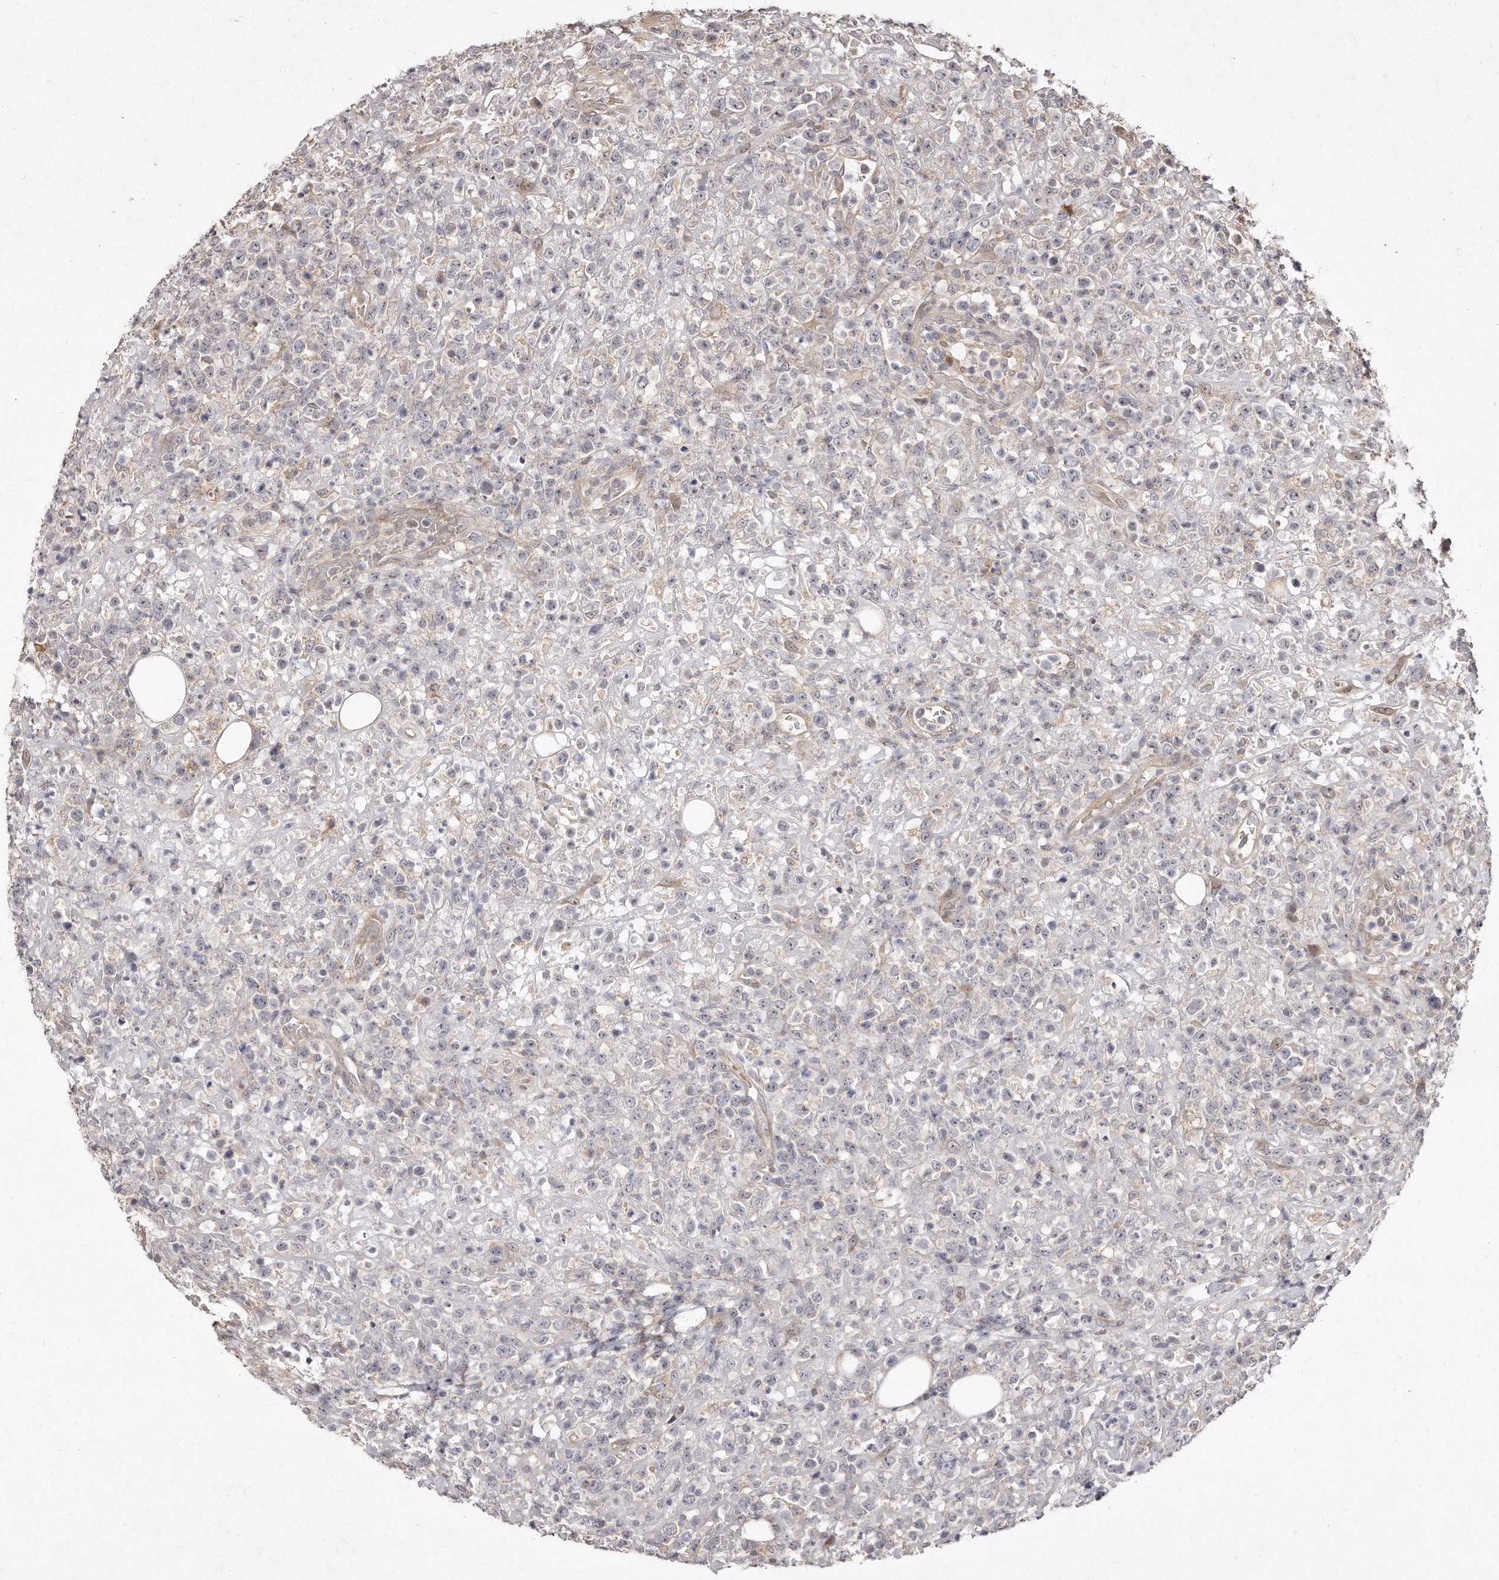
{"staining": {"intensity": "negative", "quantity": "none", "location": "none"}, "tissue": "lymphoma", "cell_type": "Tumor cells", "image_type": "cancer", "snomed": [{"axis": "morphology", "description": "Malignant lymphoma, non-Hodgkin's type, High grade"}, {"axis": "topography", "description": "Colon"}], "caption": "There is no significant staining in tumor cells of malignant lymphoma, non-Hodgkin's type (high-grade).", "gene": "HASPIN", "patient": {"sex": "female", "age": 53}}